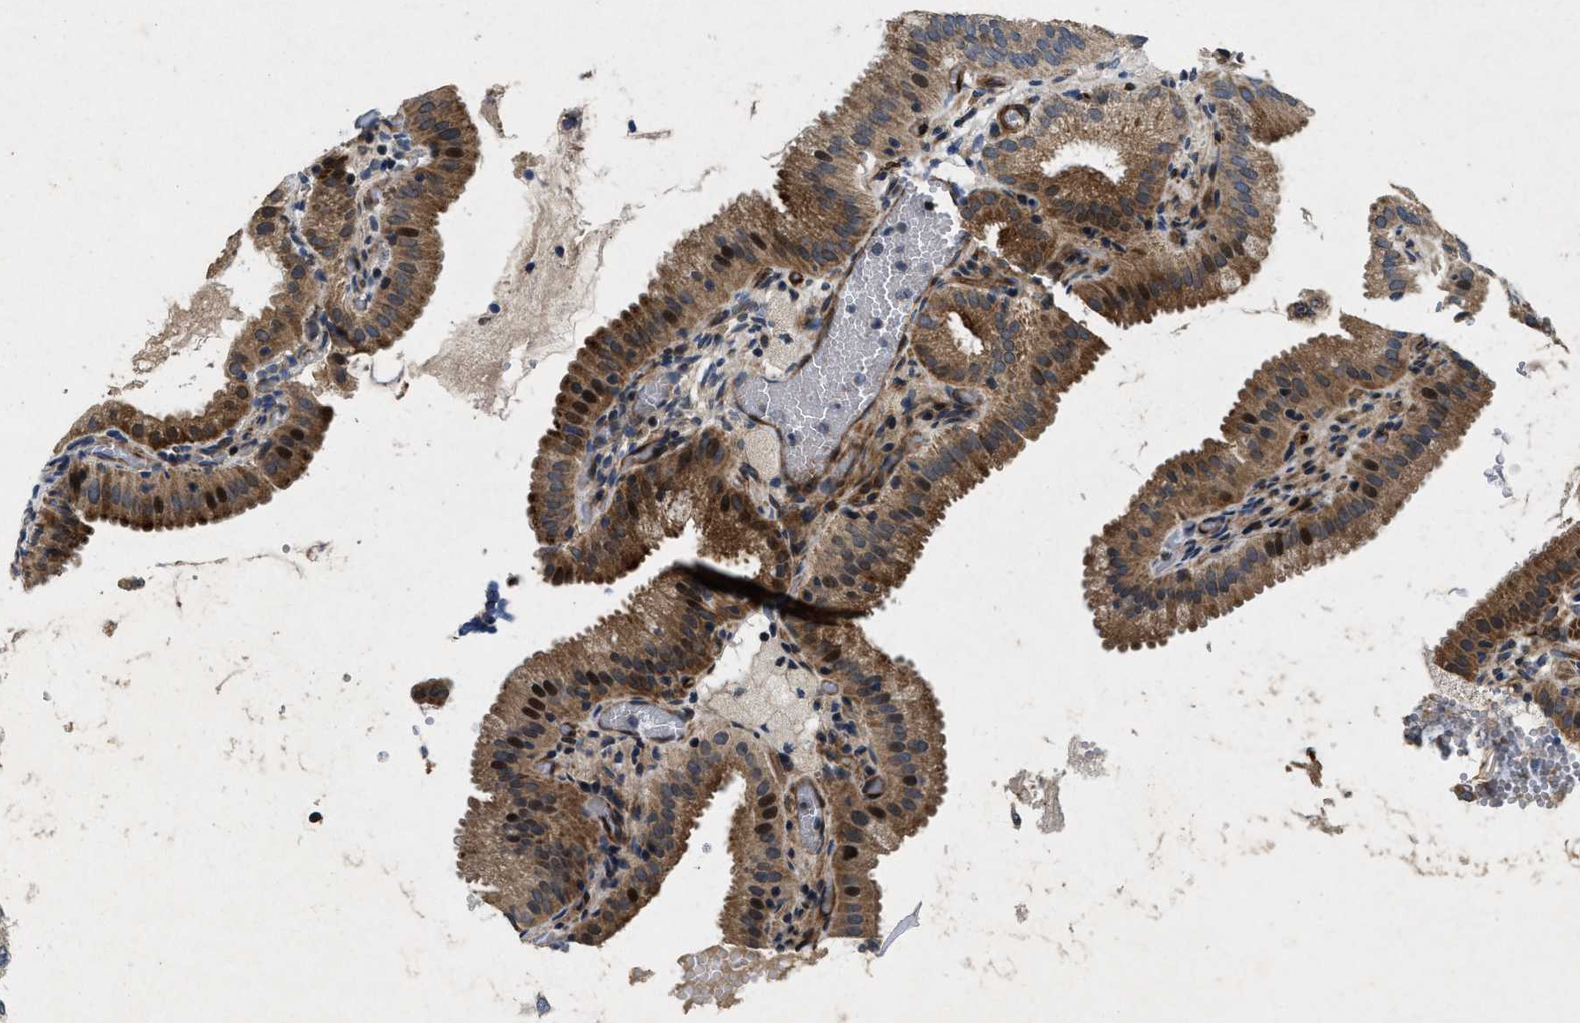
{"staining": {"intensity": "moderate", "quantity": ">75%", "location": "cytoplasmic/membranous,nuclear"}, "tissue": "gallbladder", "cell_type": "Glandular cells", "image_type": "normal", "snomed": [{"axis": "morphology", "description": "Normal tissue, NOS"}, {"axis": "topography", "description": "Gallbladder"}], "caption": "This is a photomicrograph of immunohistochemistry (IHC) staining of unremarkable gallbladder, which shows moderate staining in the cytoplasmic/membranous,nuclear of glandular cells.", "gene": "HSPA12B", "patient": {"sex": "male", "age": 54}}